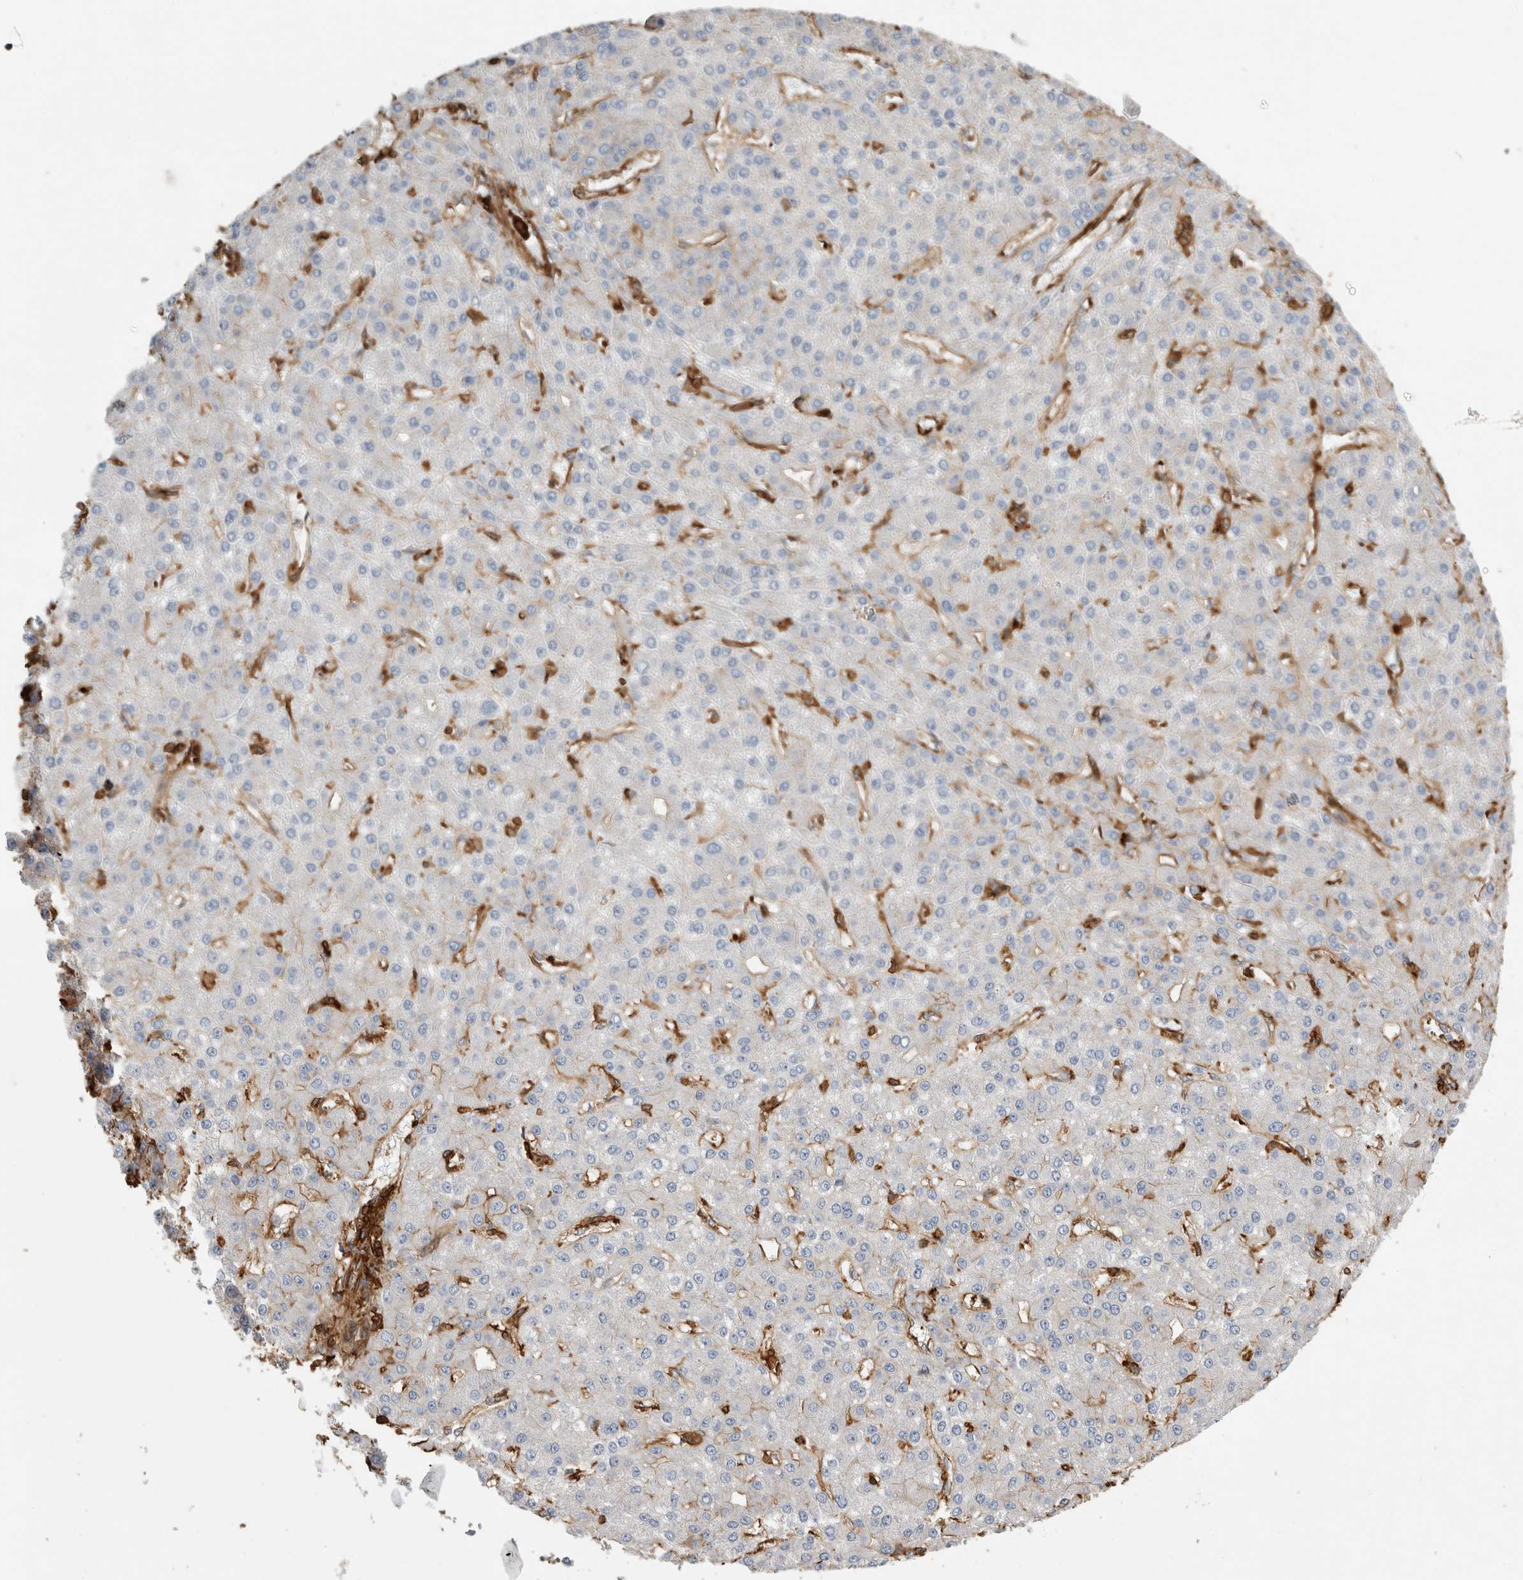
{"staining": {"intensity": "moderate", "quantity": "<25%", "location": "cytoplasmic/membranous"}, "tissue": "liver cancer", "cell_type": "Tumor cells", "image_type": "cancer", "snomed": [{"axis": "morphology", "description": "Carcinoma, Hepatocellular, NOS"}, {"axis": "topography", "description": "Liver"}], "caption": "High-magnification brightfield microscopy of hepatocellular carcinoma (liver) stained with DAB (brown) and counterstained with hematoxylin (blue). tumor cells exhibit moderate cytoplasmic/membranous expression is identified in approximately<25% of cells.", "gene": "GPER1", "patient": {"sex": "male", "age": 67}}